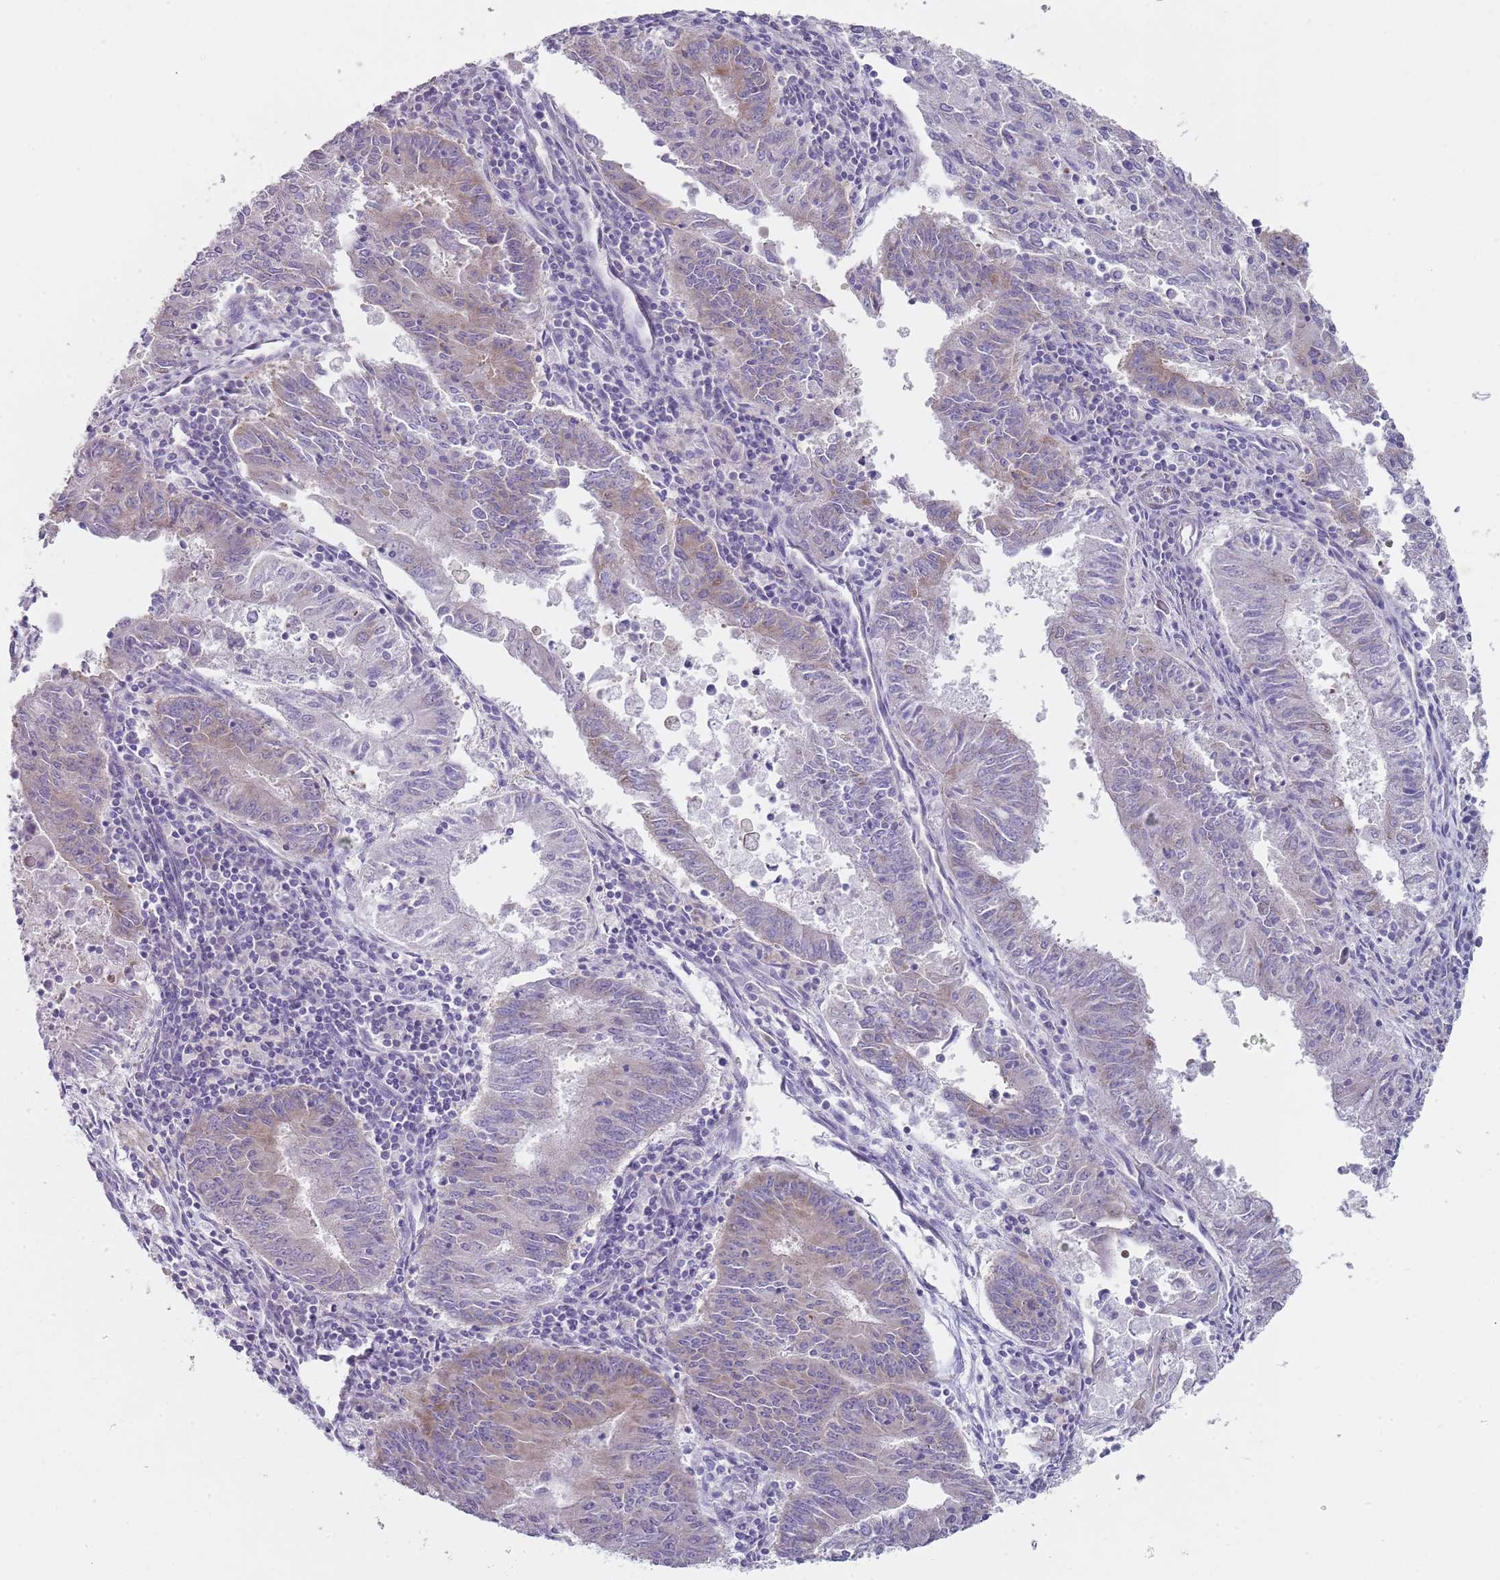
{"staining": {"intensity": "moderate", "quantity": "25%-75%", "location": "cytoplasmic/membranous"}, "tissue": "endometrial cancer", "cell_type": "Tumor cells", "image_type": "cancer", "snomed": [{"axis": "morphology", "description": "Adenocarcinoma, NOS"}, {"axis": "topography", "description": "Endometrium"}], "caption": "Protein staining demonstrates moderate cytoplasmic/membranous expression in approximately 25%-75% of tumor cells in endometrial cancer. (Brightfield microscopy of DAB IHC at high magnification).", "gene": "SLC26A6", "patient": {"sex": "female", "age": 59}}